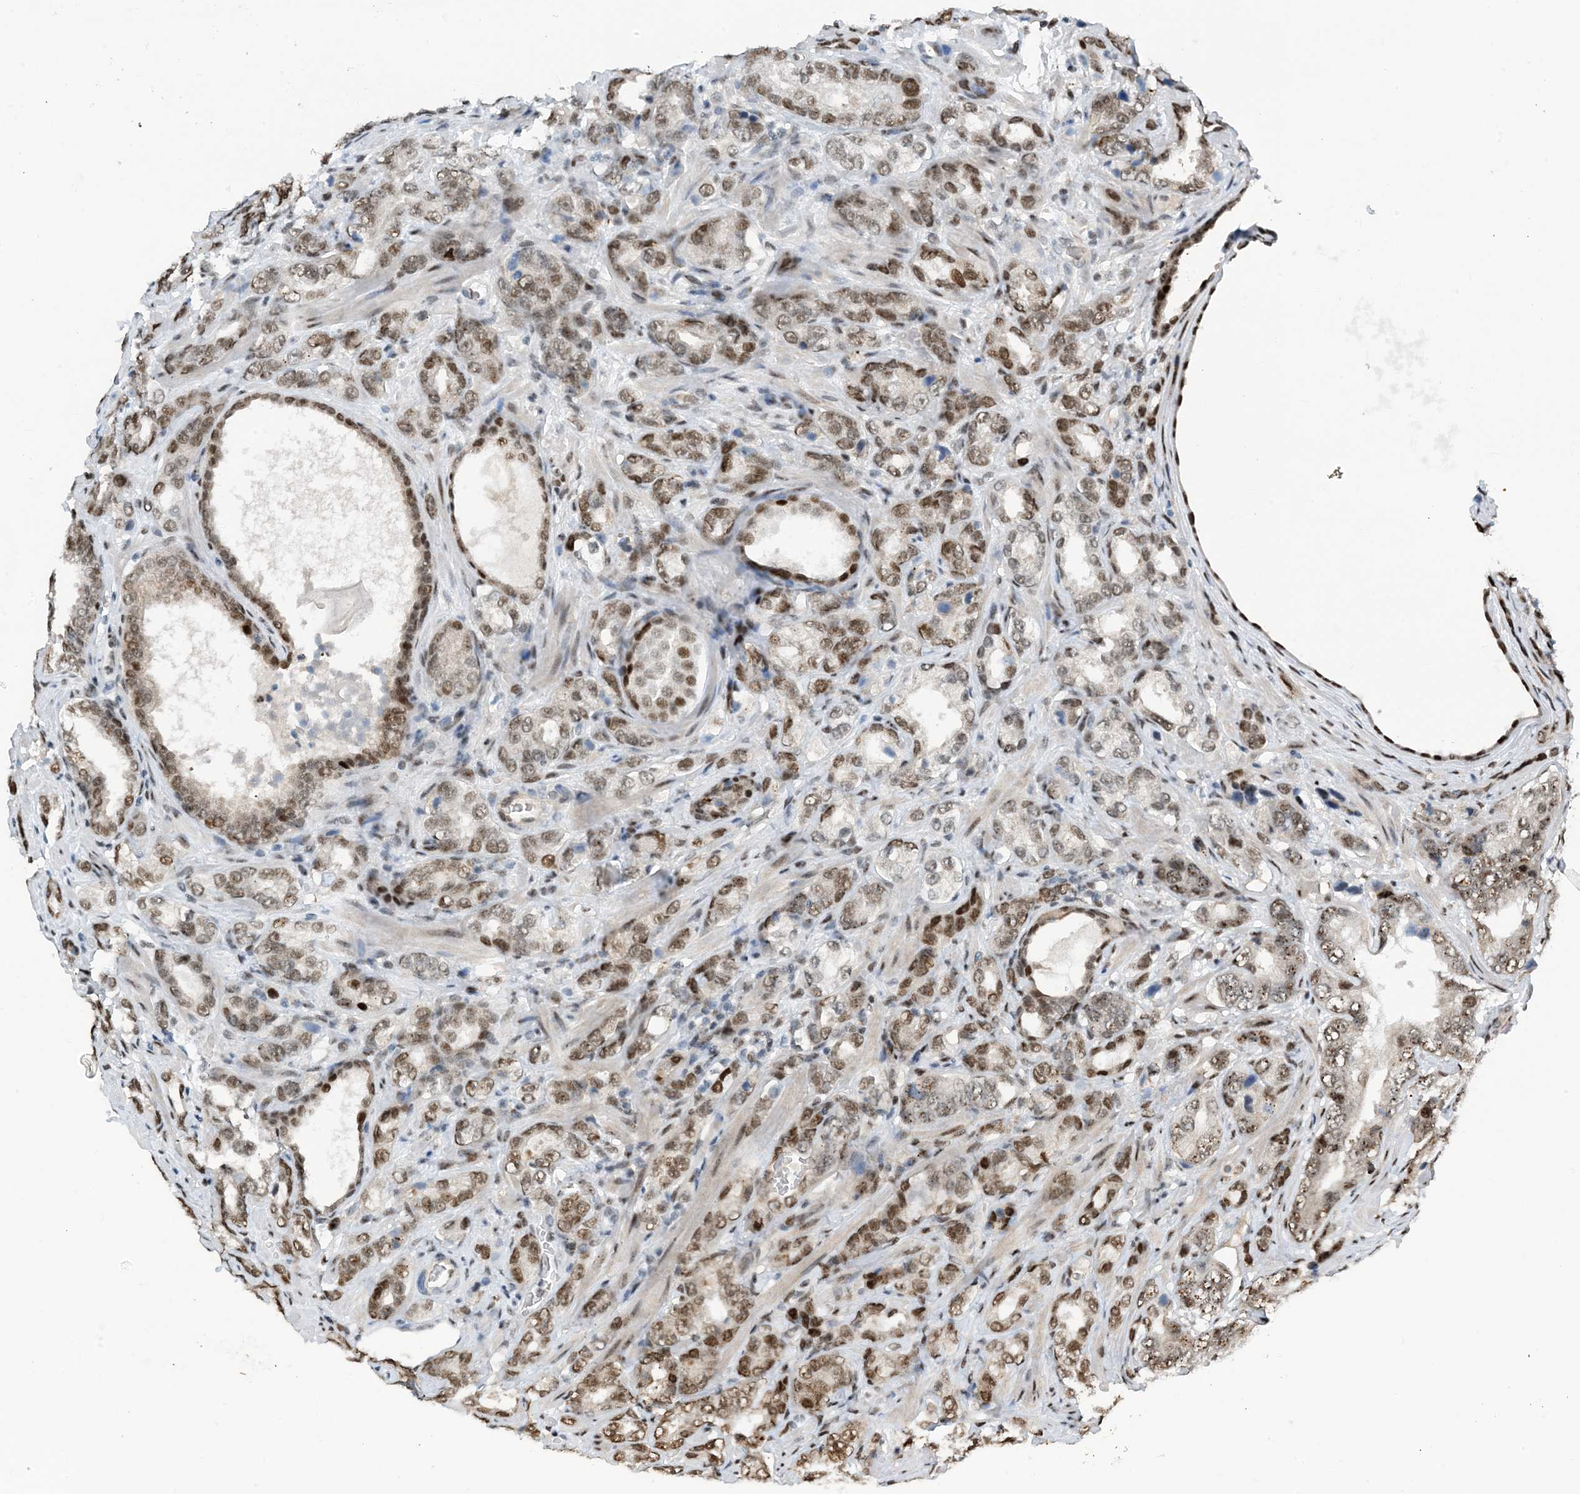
{"staining": {"intensity": "moderate", "quantity": ">75%", "location": "nuclear"}, "tissue": "prostate cancer", "cell_type": "Tumor cells", "image_type": "cancer", "snomed": [{"axis": "morphology", "description": "Adenocarcinoma, High grade"}, {"axis": "topography", "description": "Prostate"}], "caption": "Prostate cancer stained with IHC reveals moderate nuclear staining in about >75% of tumor cells.", "gene": "HEMK1", "patient": {"sex": "male", "age": 62}}